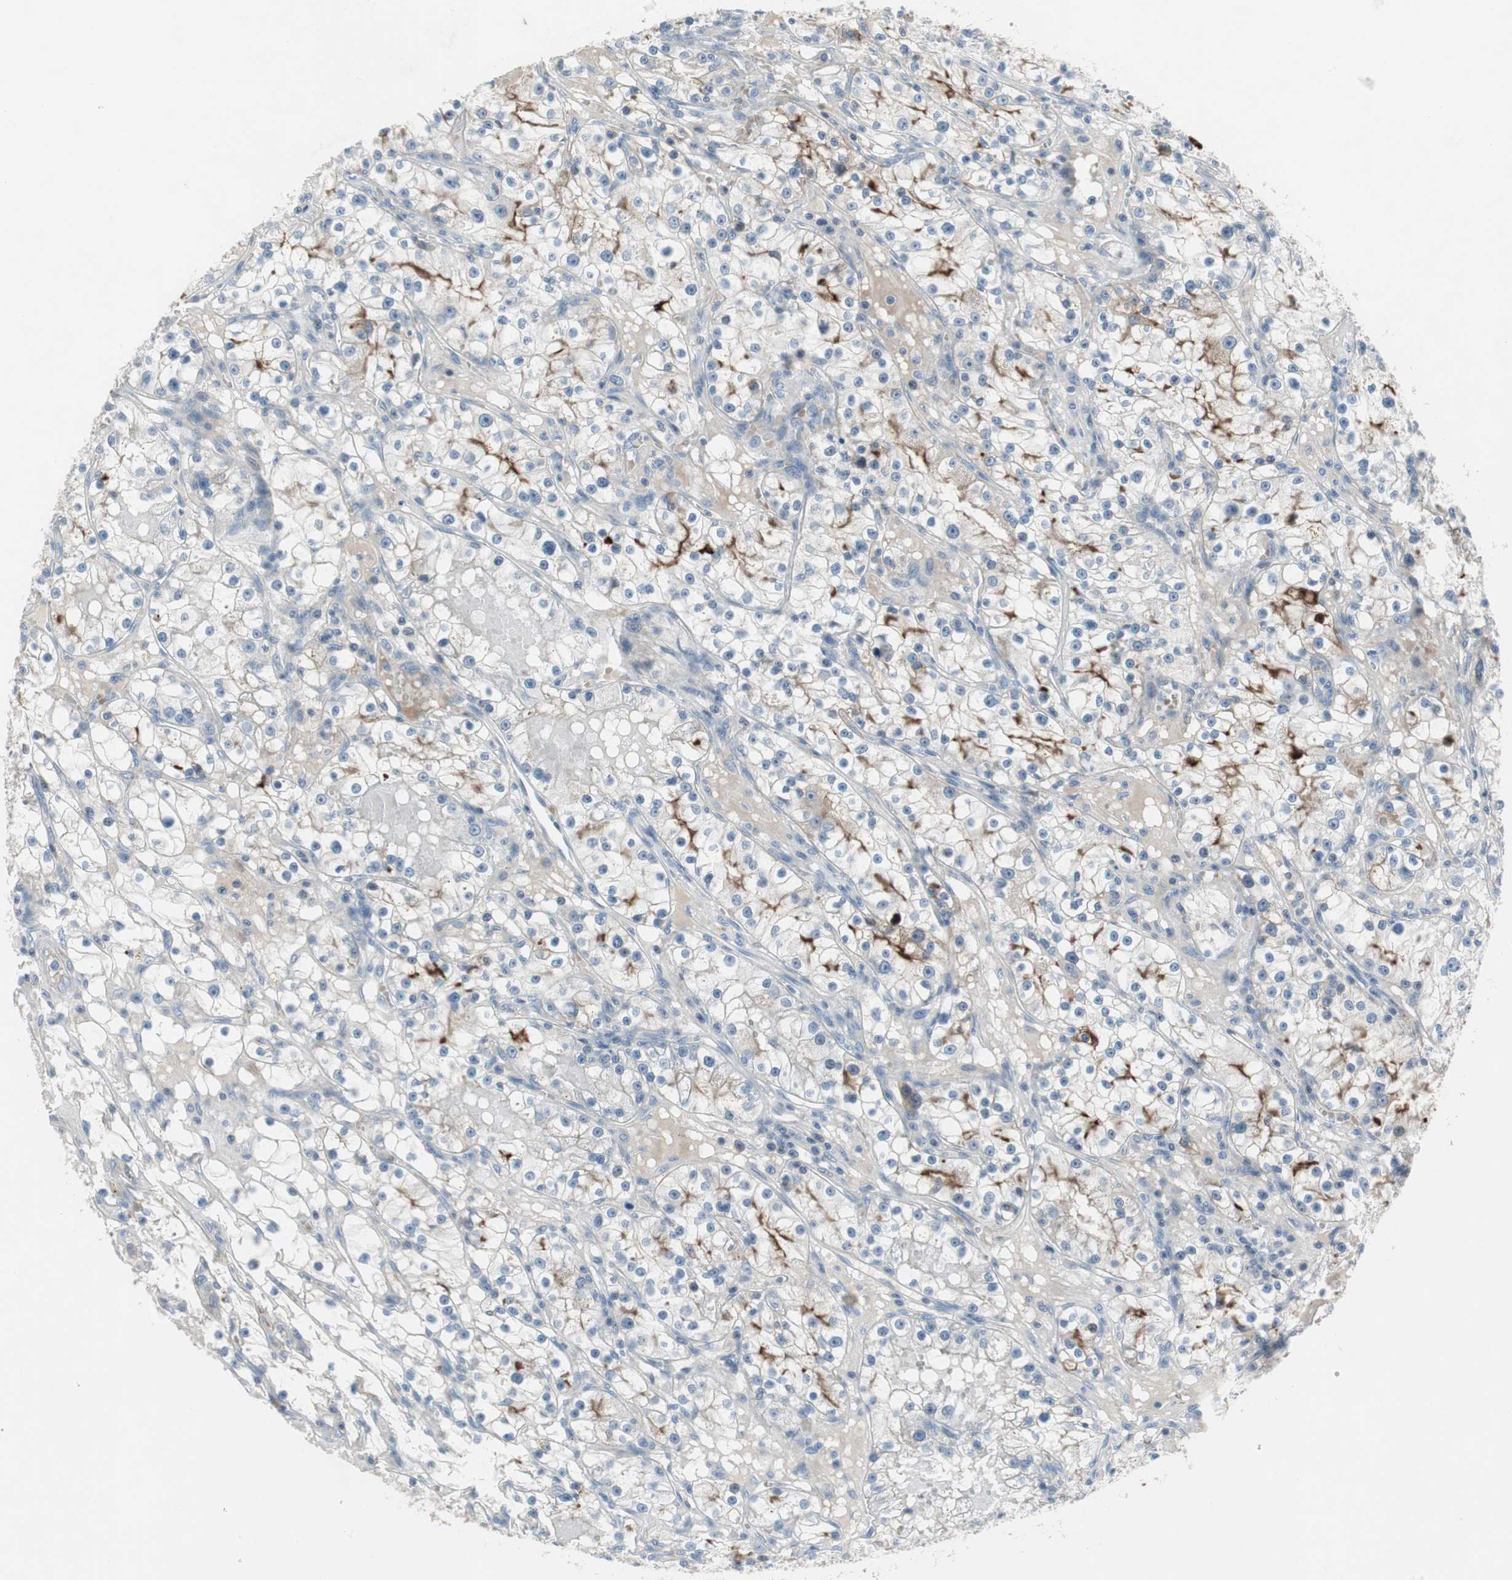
{"staining": {"intensity": "negative", "quantity": "none", "location": "none"}, "tissue": "renal cancer", "cell_type": "Tumor cells", "image_type": "cancer", "snomed": [{"axis": "morphology", "description": "Adenocarcinoma, NOS"}, {"axis": "topography", "description": "Kidney"}], "caption": "This image is of adenocarcinoma (renal) stained with immunohistochemistry (IHC) to label a protein in brown with the nuclei are counter-stained blue. There is no expression in tumor cells.", "gene": "PIGR", "patient": {"sex": "male", "age": 56}}